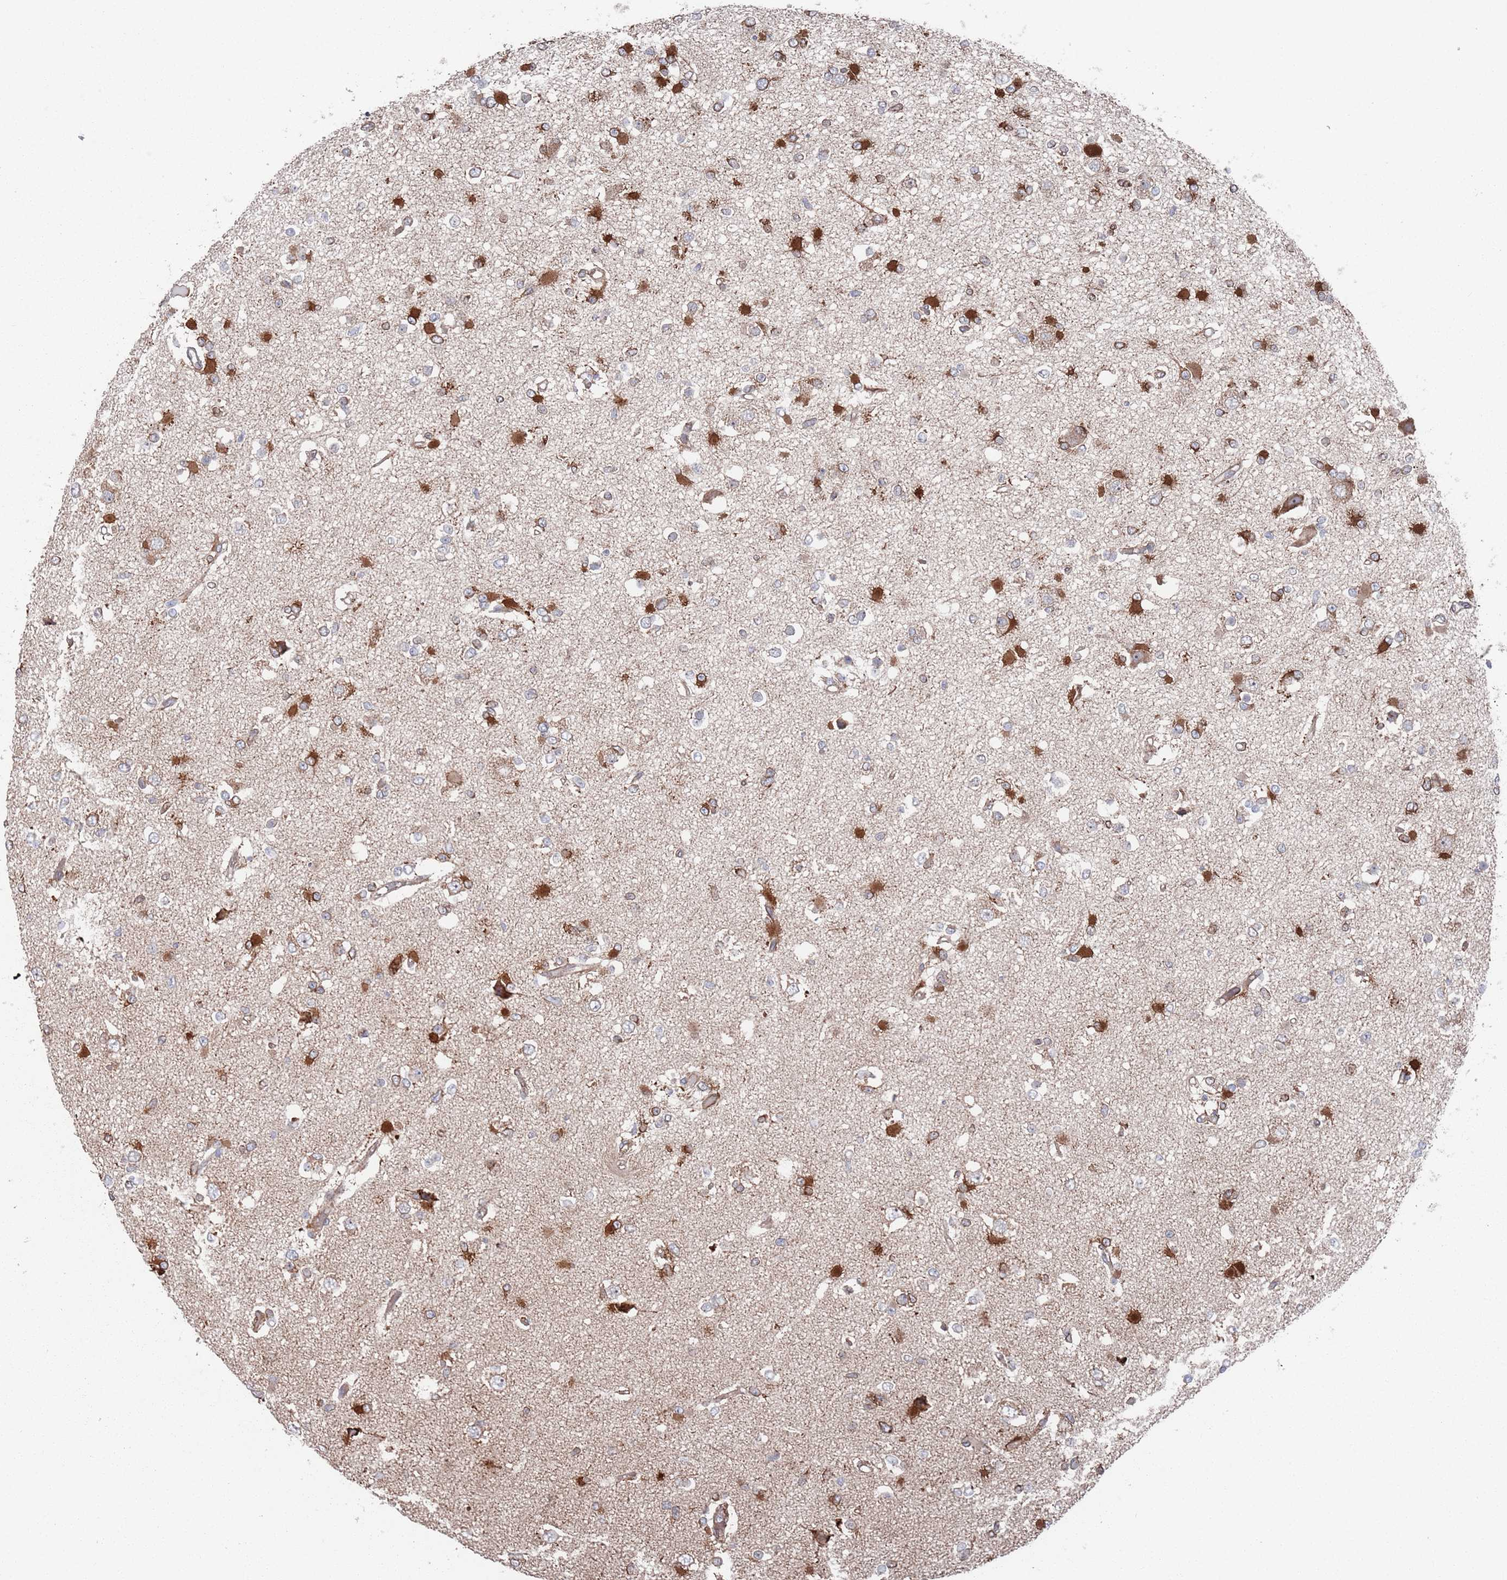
{"staining": {"intensity": "strong", "quantity": "25%-75%", "location": "cytoplasmic/membranous"}, "tissue": "glioma", "cell_type": "Tumor cells", "image_type": "cancer", "snomed": [{"axis": "morphology", "description": "Glioma, malignant, Low grade"}, {"axis": "topography", "description": "Brain"}], "caption": "Malignant glioma (low-grade) tissue exhibits strong cytoplasmic/membranous staining in about 25%-75% of tumor cells, visualized by immunohistochemistry.", "gene": "CCDC106", "patient": {"sex": "female", "age": 22}}